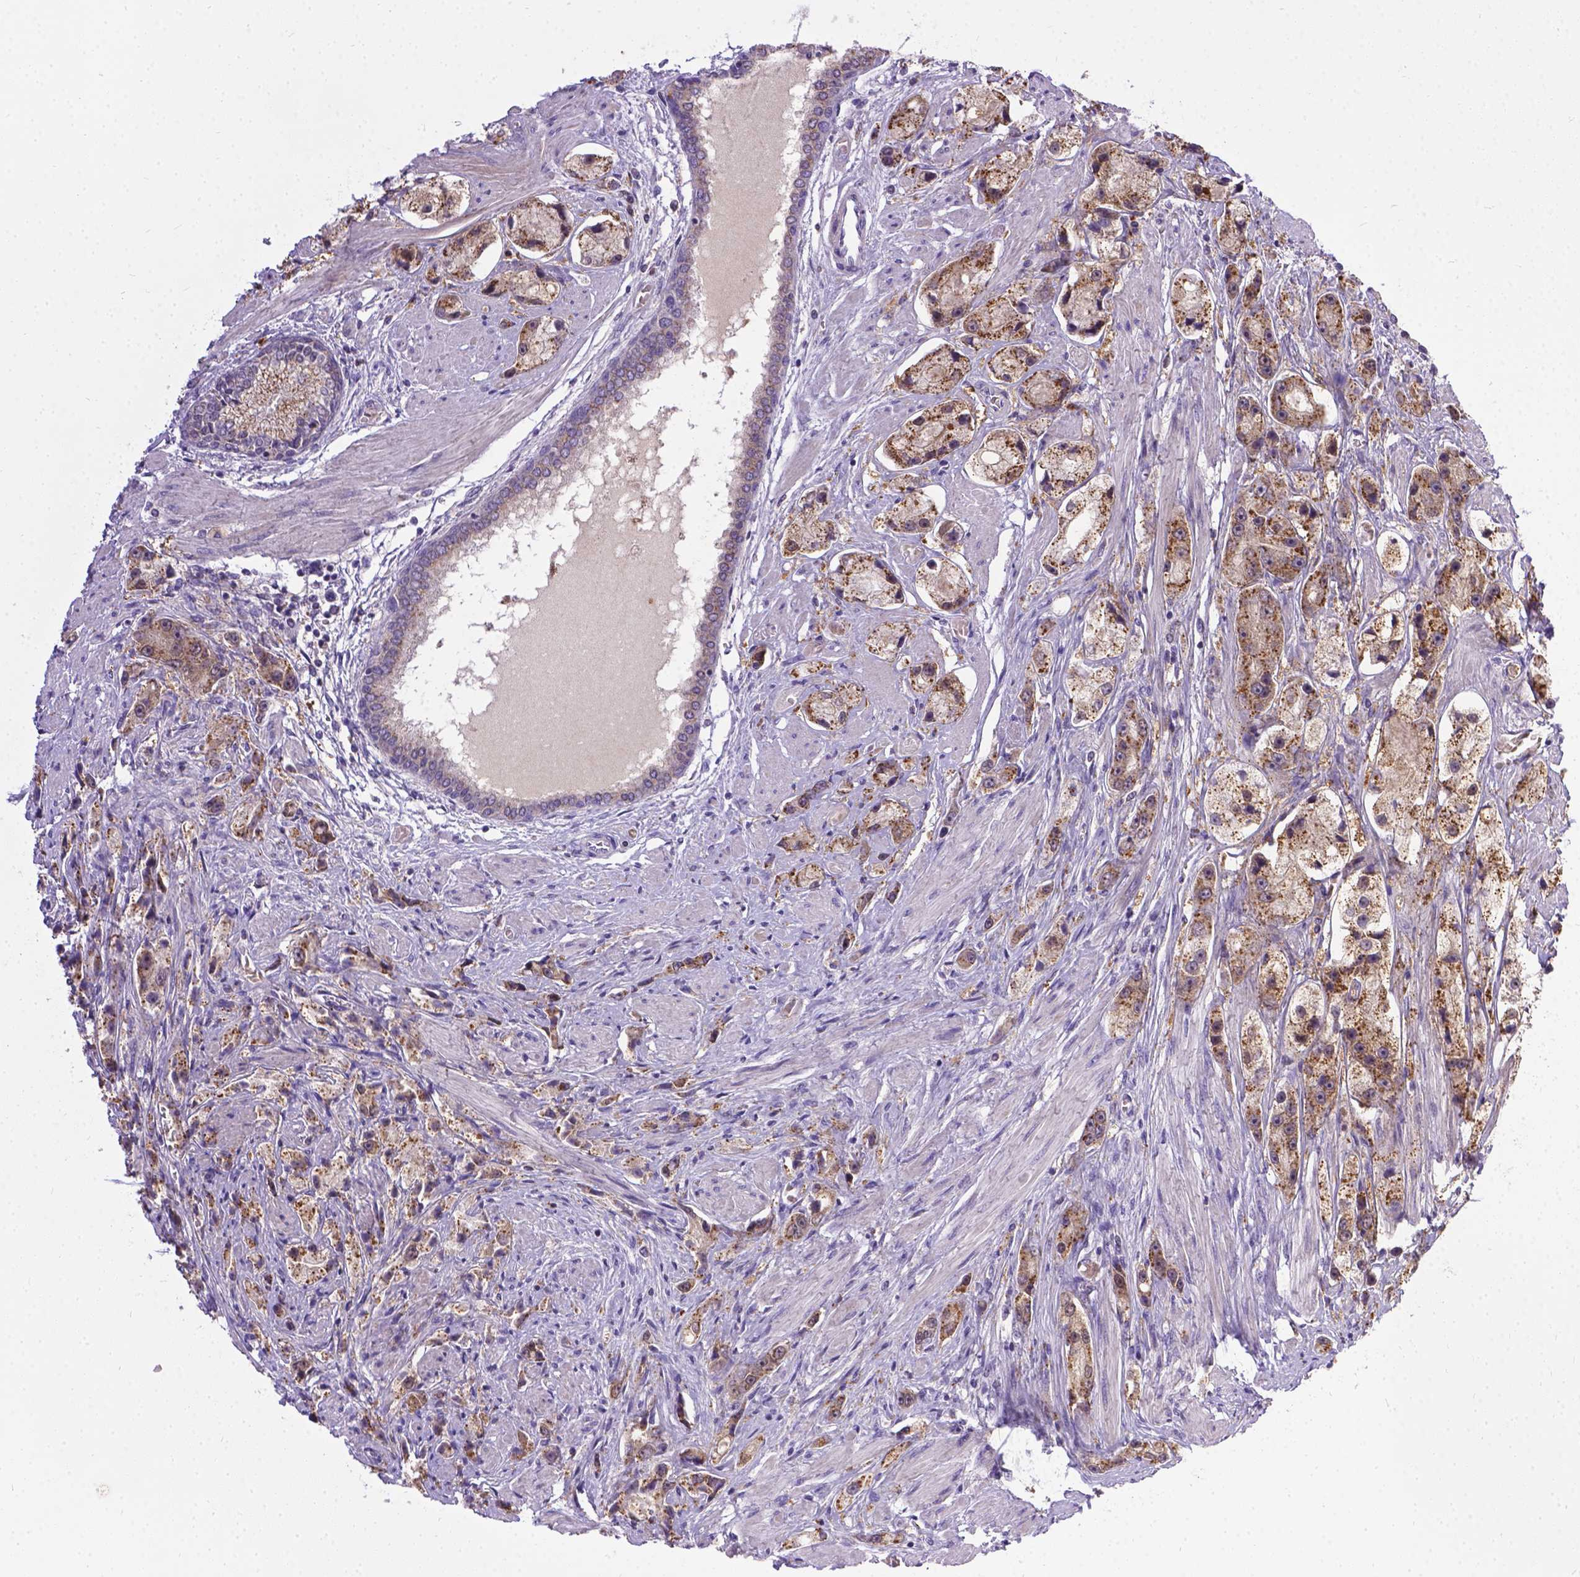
{"staining": {"intensity": "moderate", "quantity": ">75%", "location": "cytoplasmic/membranous"}, "tissue": "prostate cancer", "cell_type": "Tumor cells", "image_type": "cancer", "snomed": [{"axis": "morphology", "description": "Adenocarcinoma, High grade"}, {"axis": "topography", "description": "Prostate"}], "caption": "A medium amount of moderate cytoplasmic/membranous staining is present in approximately >75% of tumor cells in prostate cancer tissue.", "gene": "TM4SF18", "patient": {"sex": "male", "age": 67}}